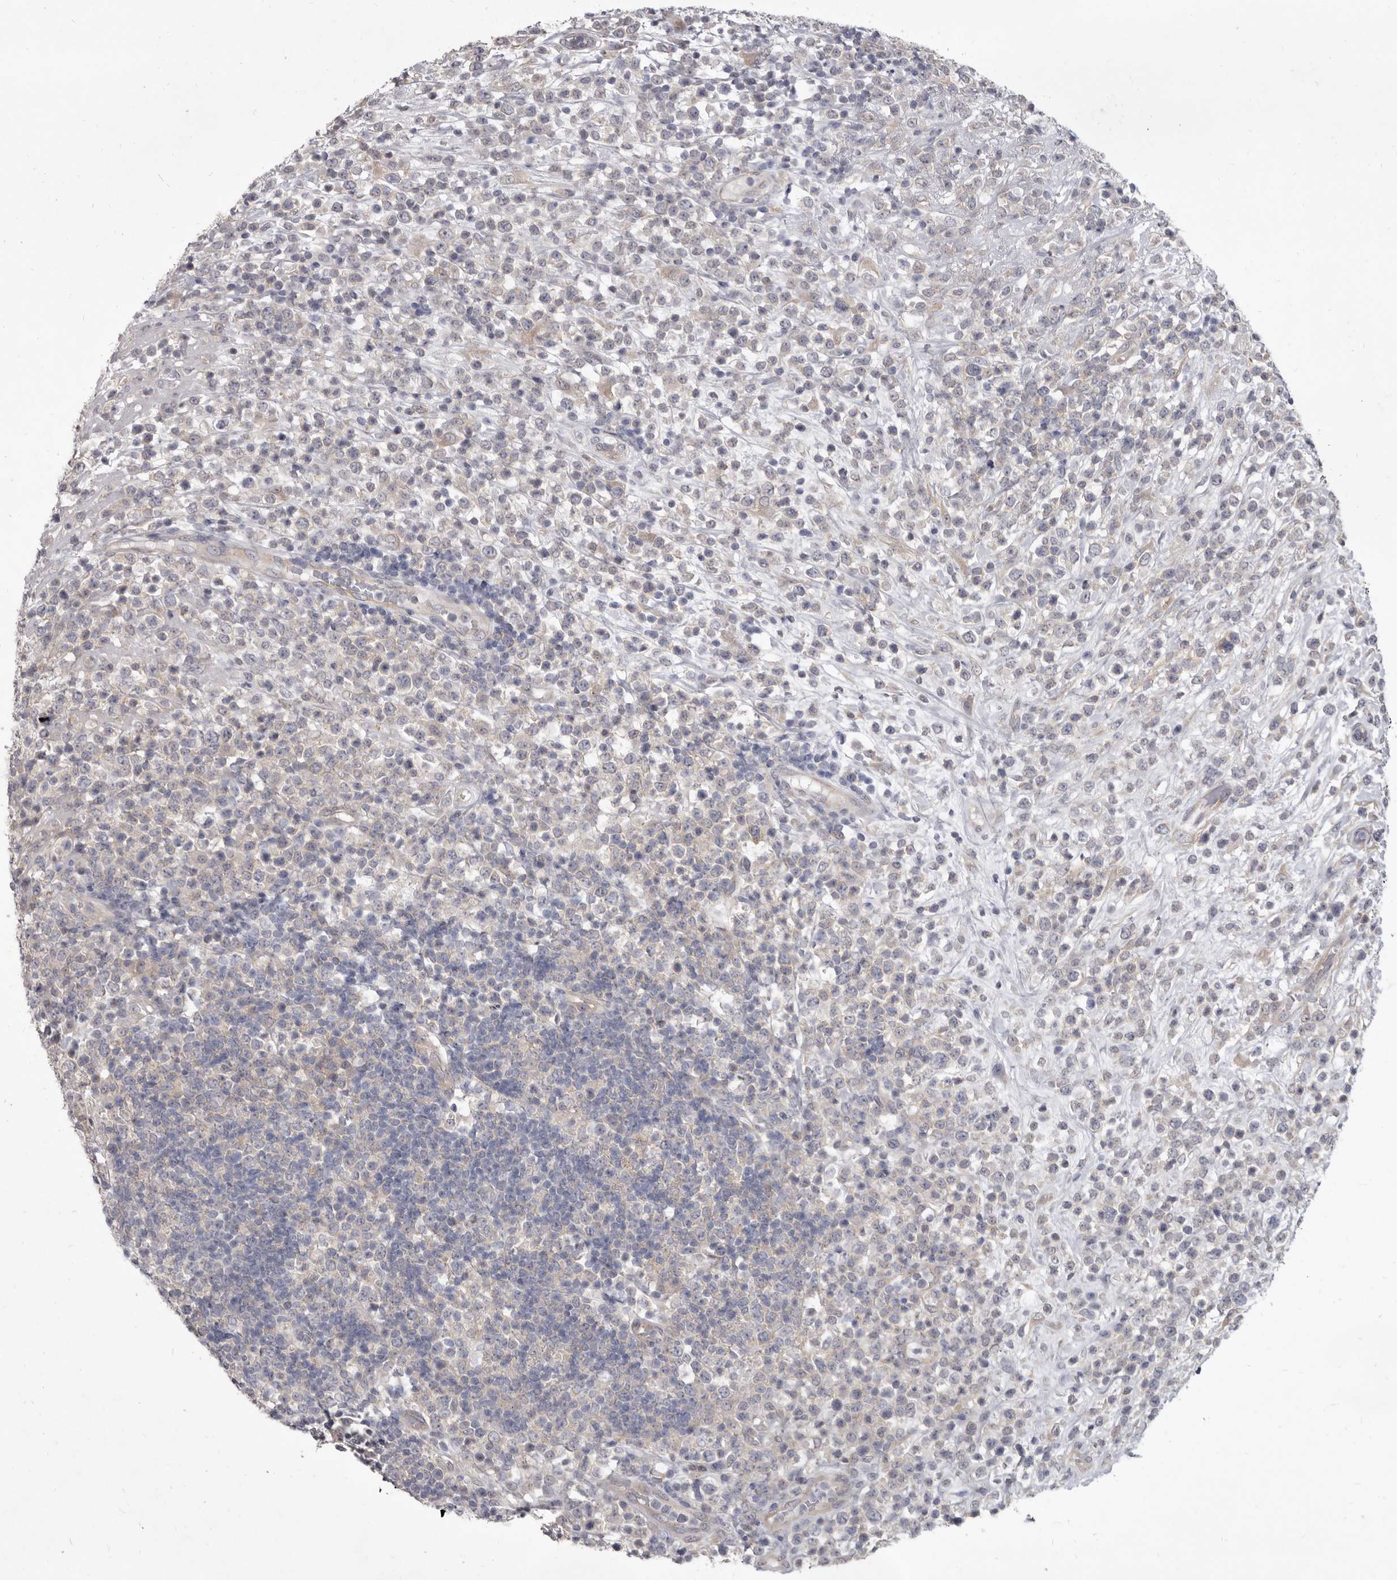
{"staining": {"intensity": "negative", "quantity": "none", "location": "none"}, "tissue": "lymphoma", "cell_type": "Tumor cells", "image_type": "cancer", "snomed": [{"axis": "morphology", "description": "Malignant lymphoma, non-Hodgkin's type, High grade"}, {"axis": "topography", "description": "Colon"}], "caption": "High power microscopy image of an immunohistochemistry histopathology image of malignant lymphoma, non-Hodgkin's type (high-grade), revealing no significant positivity in tumor cells.", "gene": "GSK3B", "patient": {"sex": "female", "age": 53}}